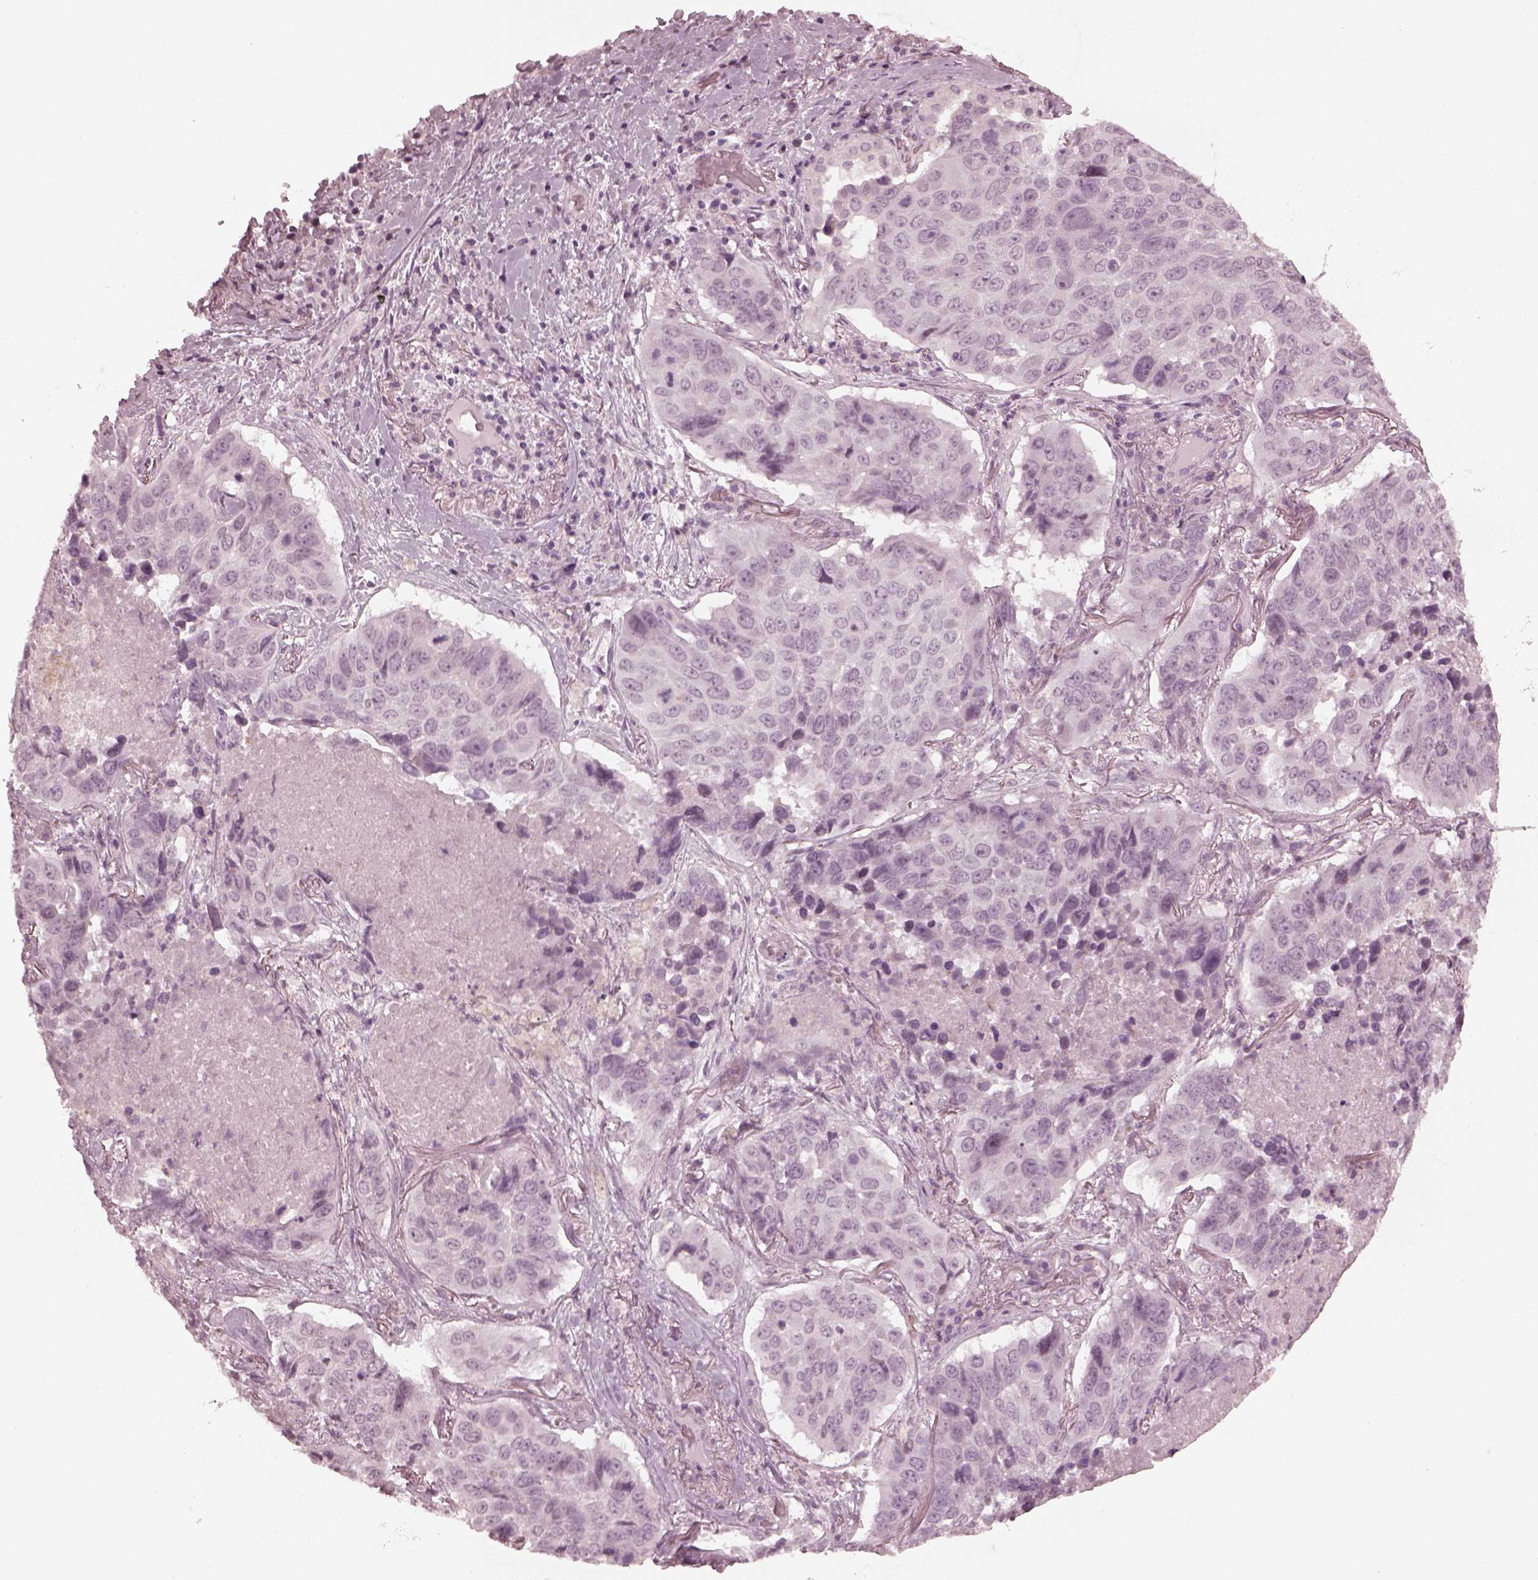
{"staining": {"intensity": "negative", "quantity": "none", "location": "none"}, "tissue": "lung cancer", "cell_type": "Tumor cells", "image_type": "cancer", "snomed": [{"axis": "morphology", "description": "Normal tissue, NOS"}, {"axis": "morphology", "description": "Squamous cell carcinoma, NOS"}, {"axis": "topography", "description": "Bronchus"}, {"axis": "topography", "description": "Lung"}], "caption": "The immunohistochemistry histopathology image has no significant expression in tumor cells of squamous cell carcinoma (lung) tissue. The staining was performed using DAB (3,3'-diaminobenzidine) to visualize the protein expression in brown, while the nuclei were stained in blue with hematoxylin (Magnification: 20x).", "gene": "CCDC170", "patient": {"sex": "male", "age": 64}}